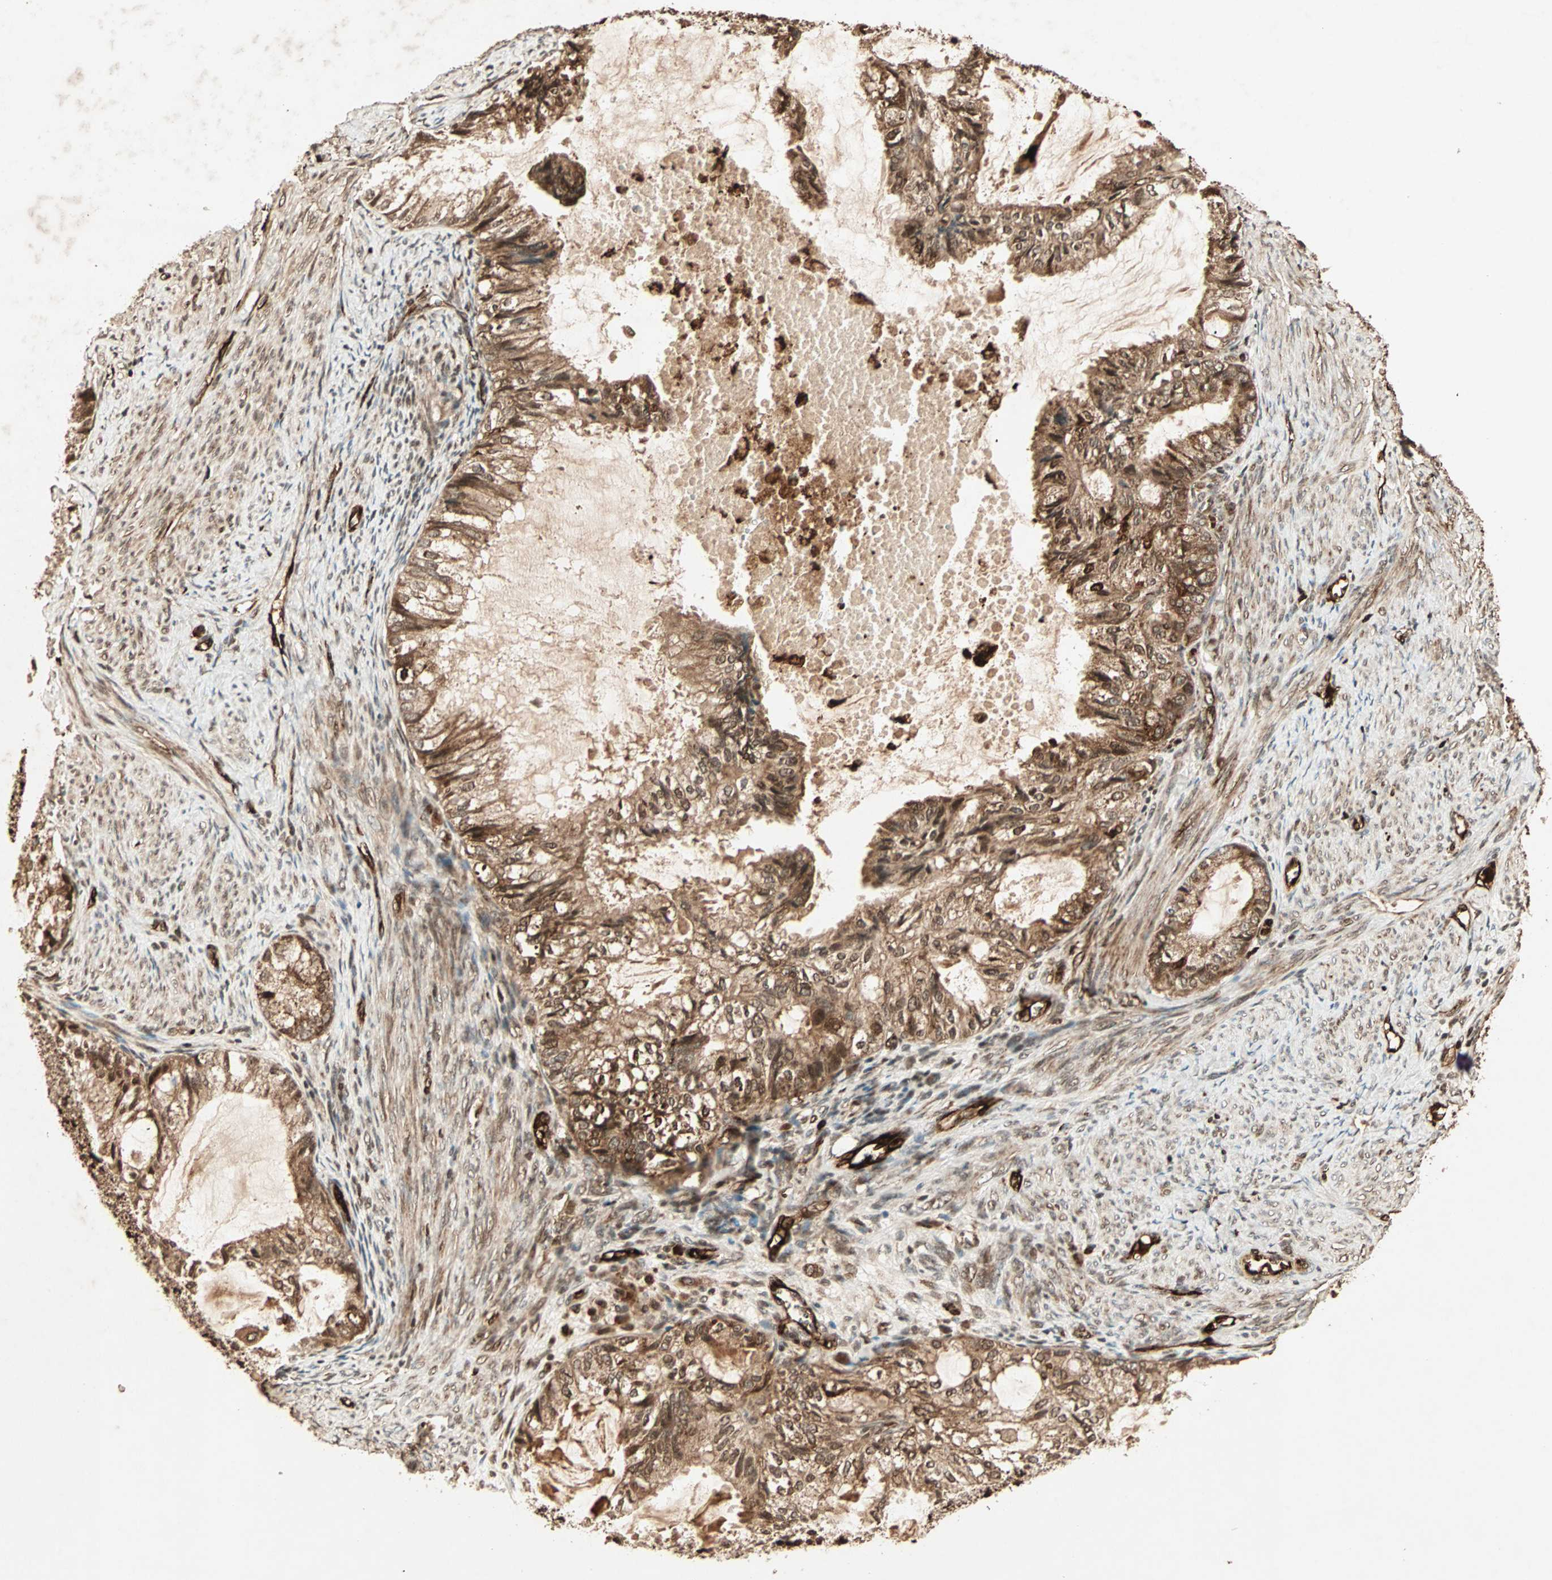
{"staining": {"intensity": "strong", "quantity": ">75%", "location": "cytoplasmic/membranous"}, "tissue": "cervical cancer", "cell_type": "Tumor cells", "image_type": "cancer", "snomed": [{"axis": "morphology", "description": "Normal tissue, NOS"}, {"axis": "morphology", "description": "Adenocarcinoma, NOS"}, {"axis": "topography", "description": "Cervix"}, {"axis": "topography", "description": "Endometrium"}], "caption": "Human cervical cancer stained for a protein (brown) shows strong cytoplasmic/membranous positive positivity in about >75% of tumor cells.", "gene": "RFFL", "patient": {"sex": "female", "age": 86}}